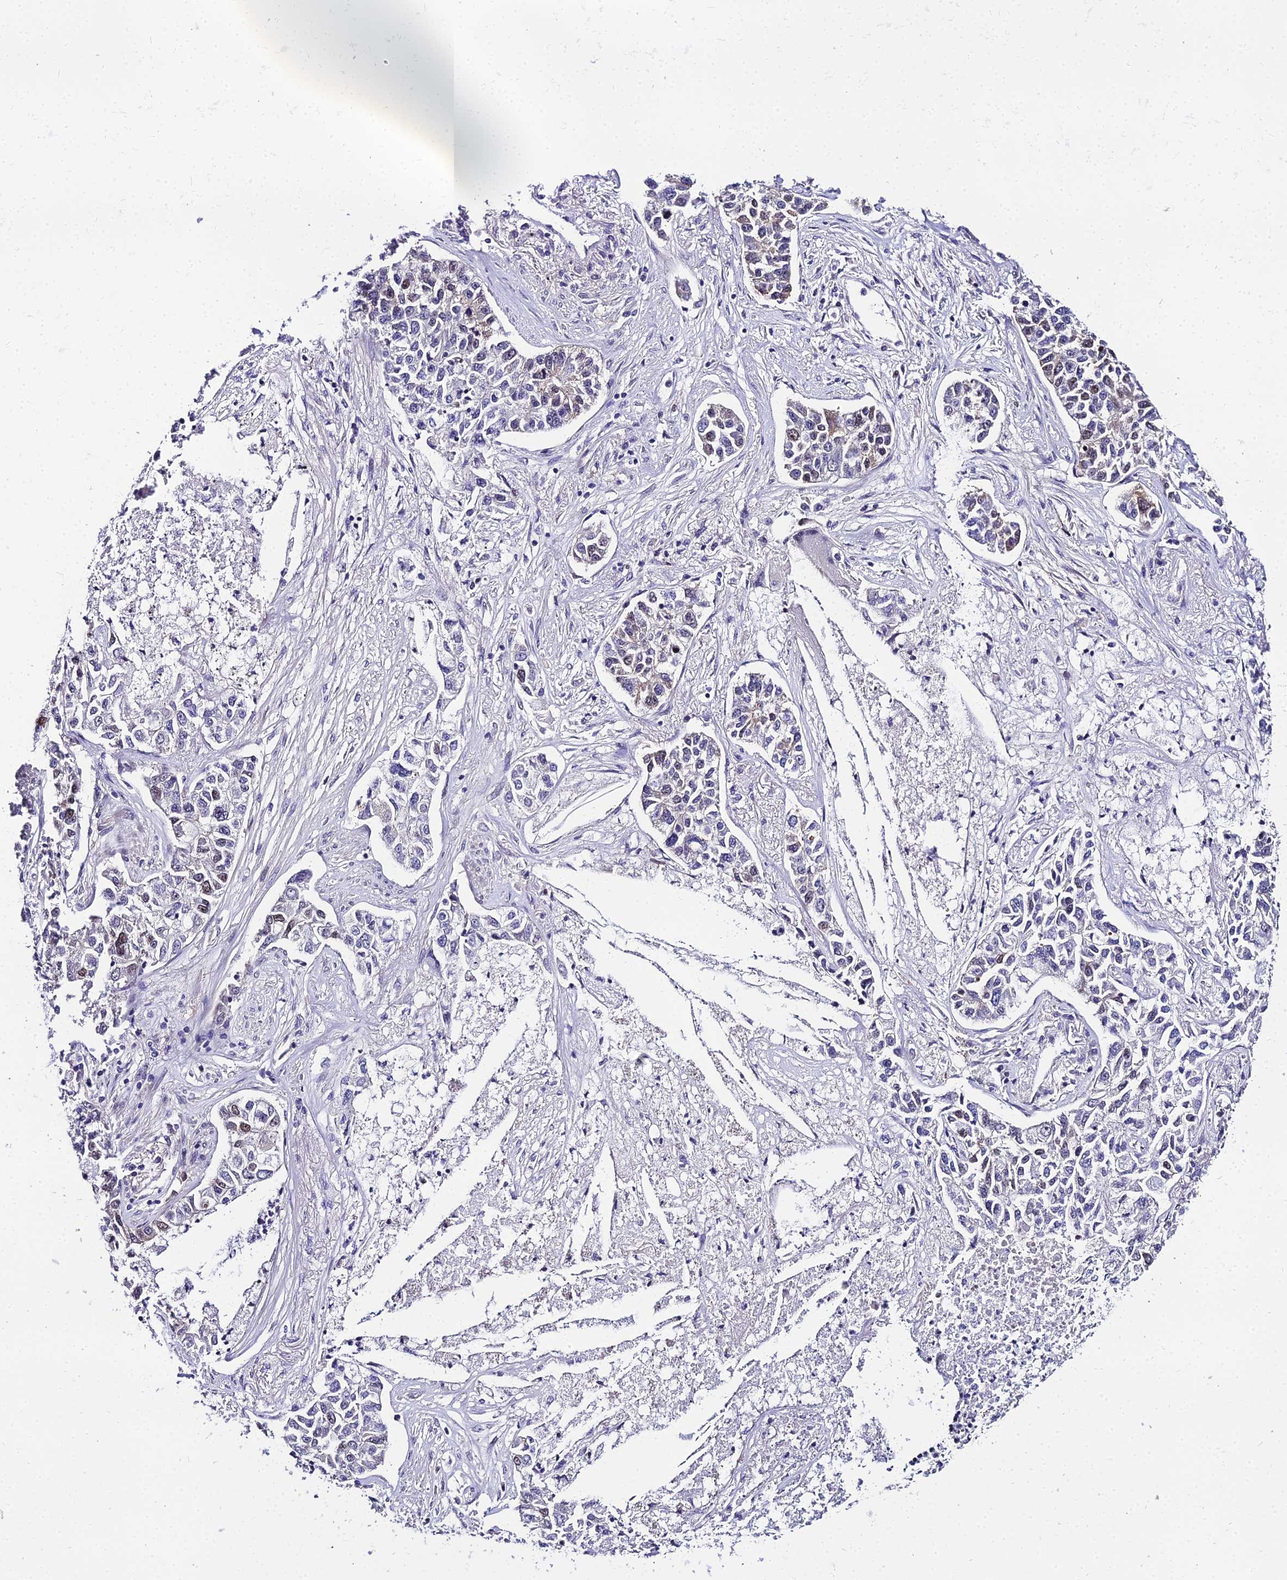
{"staining": {"intensity": "moderate", "quantity": "25%-75%", "location": "nuclear"}, "tissue": "lung cancer", "cell_type": "Tumor cells", "image_type": "cancer", "snomed": [{"axis": "morphology", "description": "Adenocarcinoma, NOS"}, {"axis": "topography", "description": "Lung"}], "caption": "Lung cancer stained with DAB immunohistochemistry shows medium levels of moderate nuclear staining in approximately 25%-75% of tumor cells.", "gene": "TRIML2", "patient": {"sex": "male", "age": 49}}